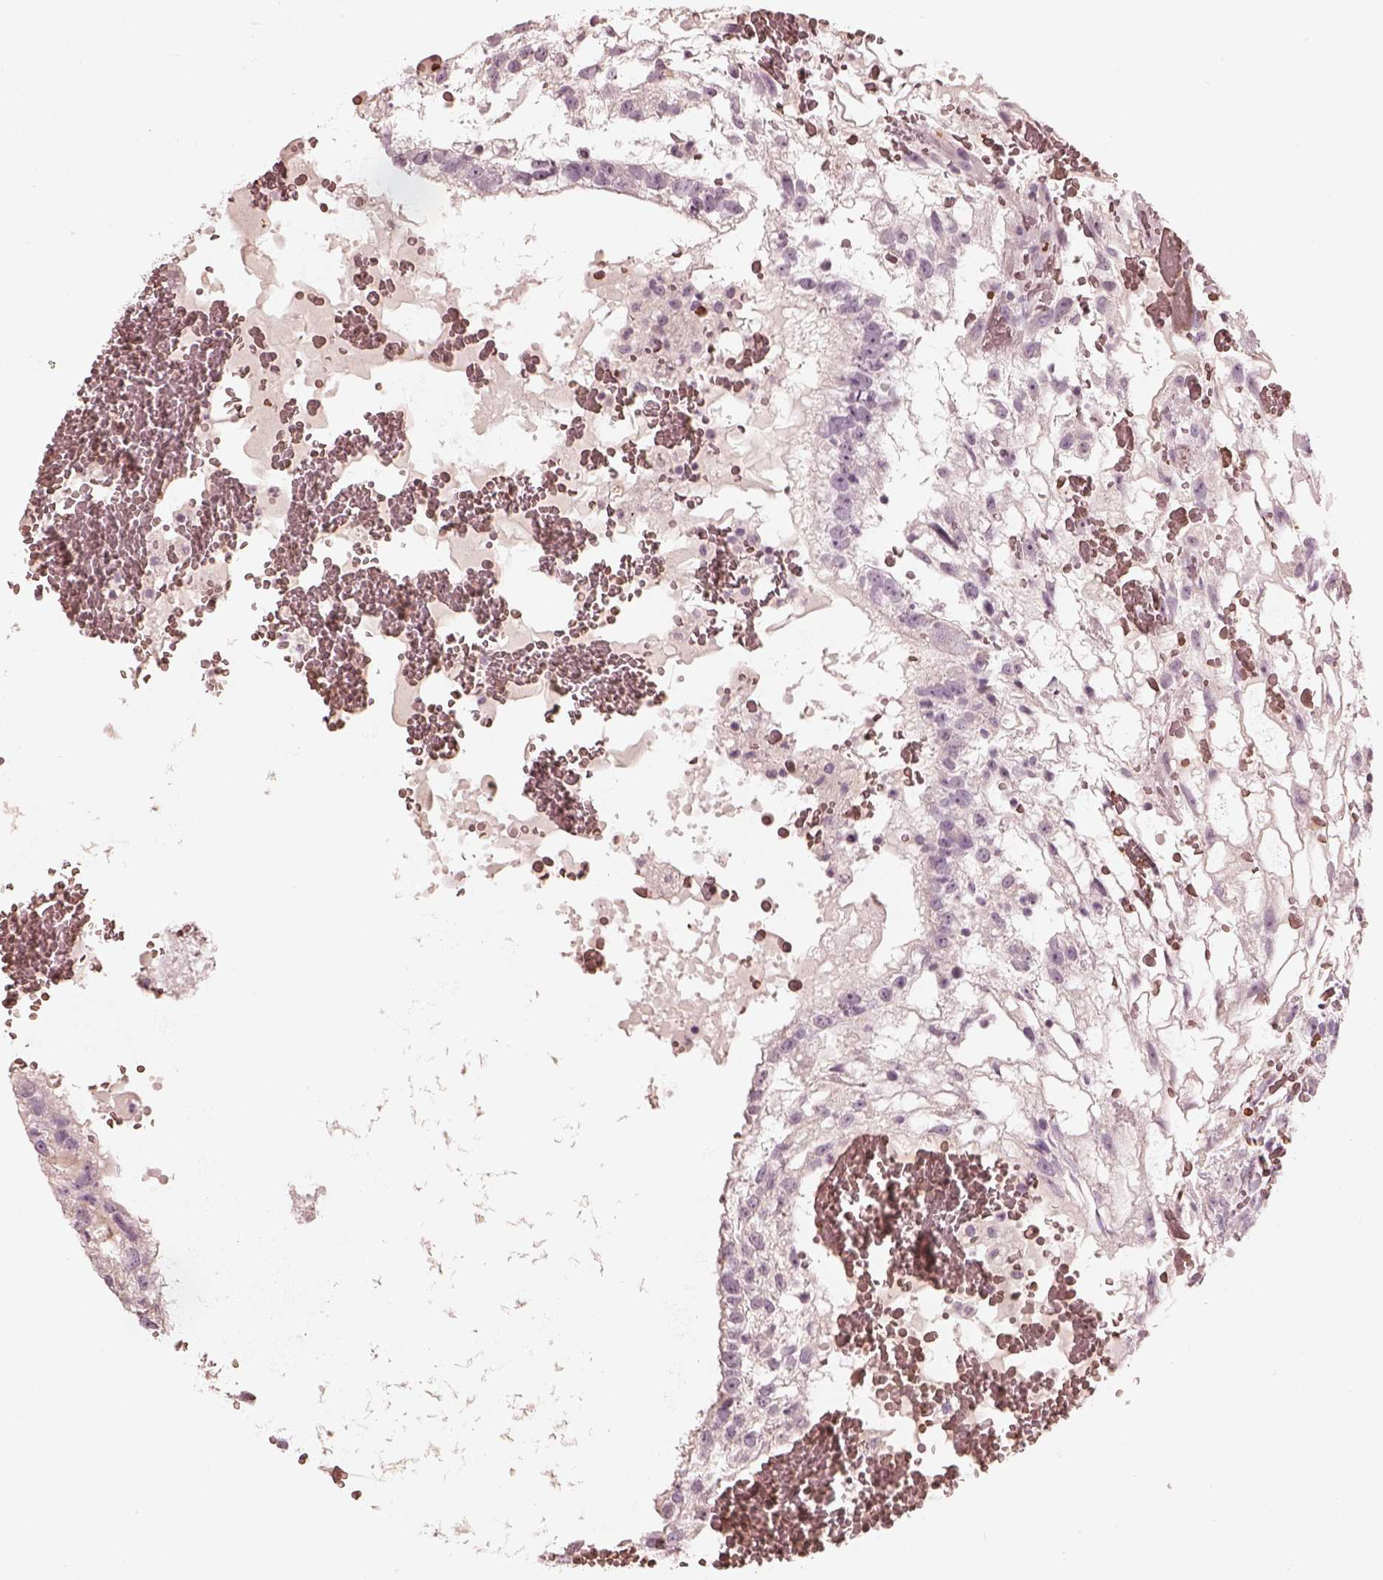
{"staining": {"intensity": "negative", "quantity": "none", "location": "none"}, "tissue": "testis cancer", "cell_type": "Tumor cells", "image_type": "cancer", "snomed": [{"axis": "morphology", "description": "Normal tissue, NOS"}, {"axis": "morphology", "description": "Carcinoma, Embryonal, NOS"}, {"axis": "topography", "description": "Testis"}], "caption": "A histopathology image of embryonal carcinoma (testis) stained for a protein shows no brown staining in tumor cells.", "gene": "ANKLE1", "patient": {"sex": "male", "age": 32}}